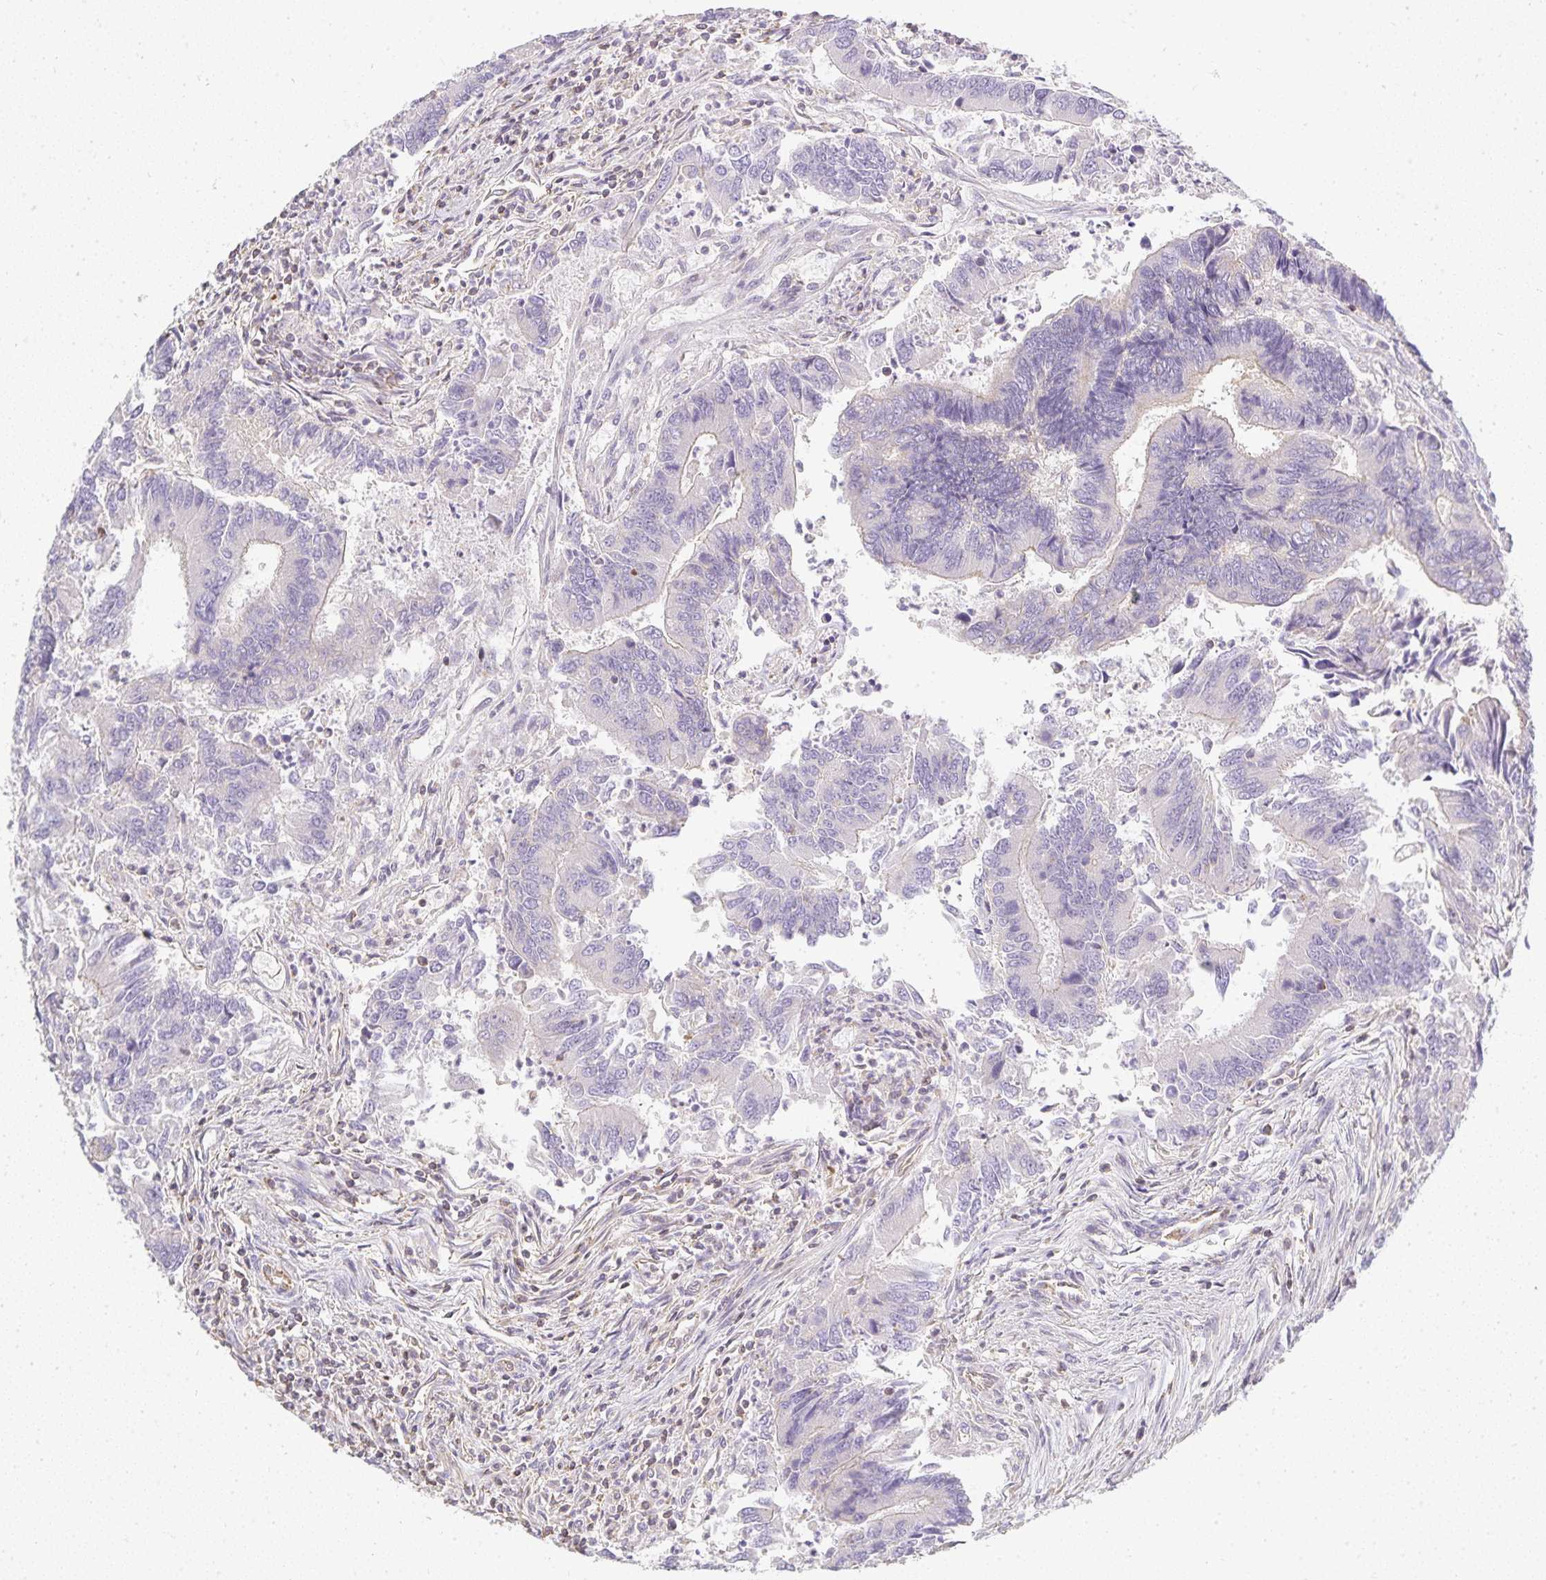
{"staining": {"intensity": "weak", "quantity": "<25%", "location": "cytoplasmic/membranous"}, "tissue": "colorectal cancer", "cell_type": "Tumor cells", "image_type": "cancer", "snomed": [{"axis": "morphology", "description": "Adenocarcinoma, NOS"}, {"axis": "topography", "description": "Colon"}], "caption": "There is no significant positivity in tumor cells of colorectal adenocarcinoma. The staining is performed using DAB (3,3'-diaminobenzidine) brown chromogen with nuclei counter-stained in using hematoxylin.", "gene": "GATA3", "patient": {"sex": "female", "age": 67}}